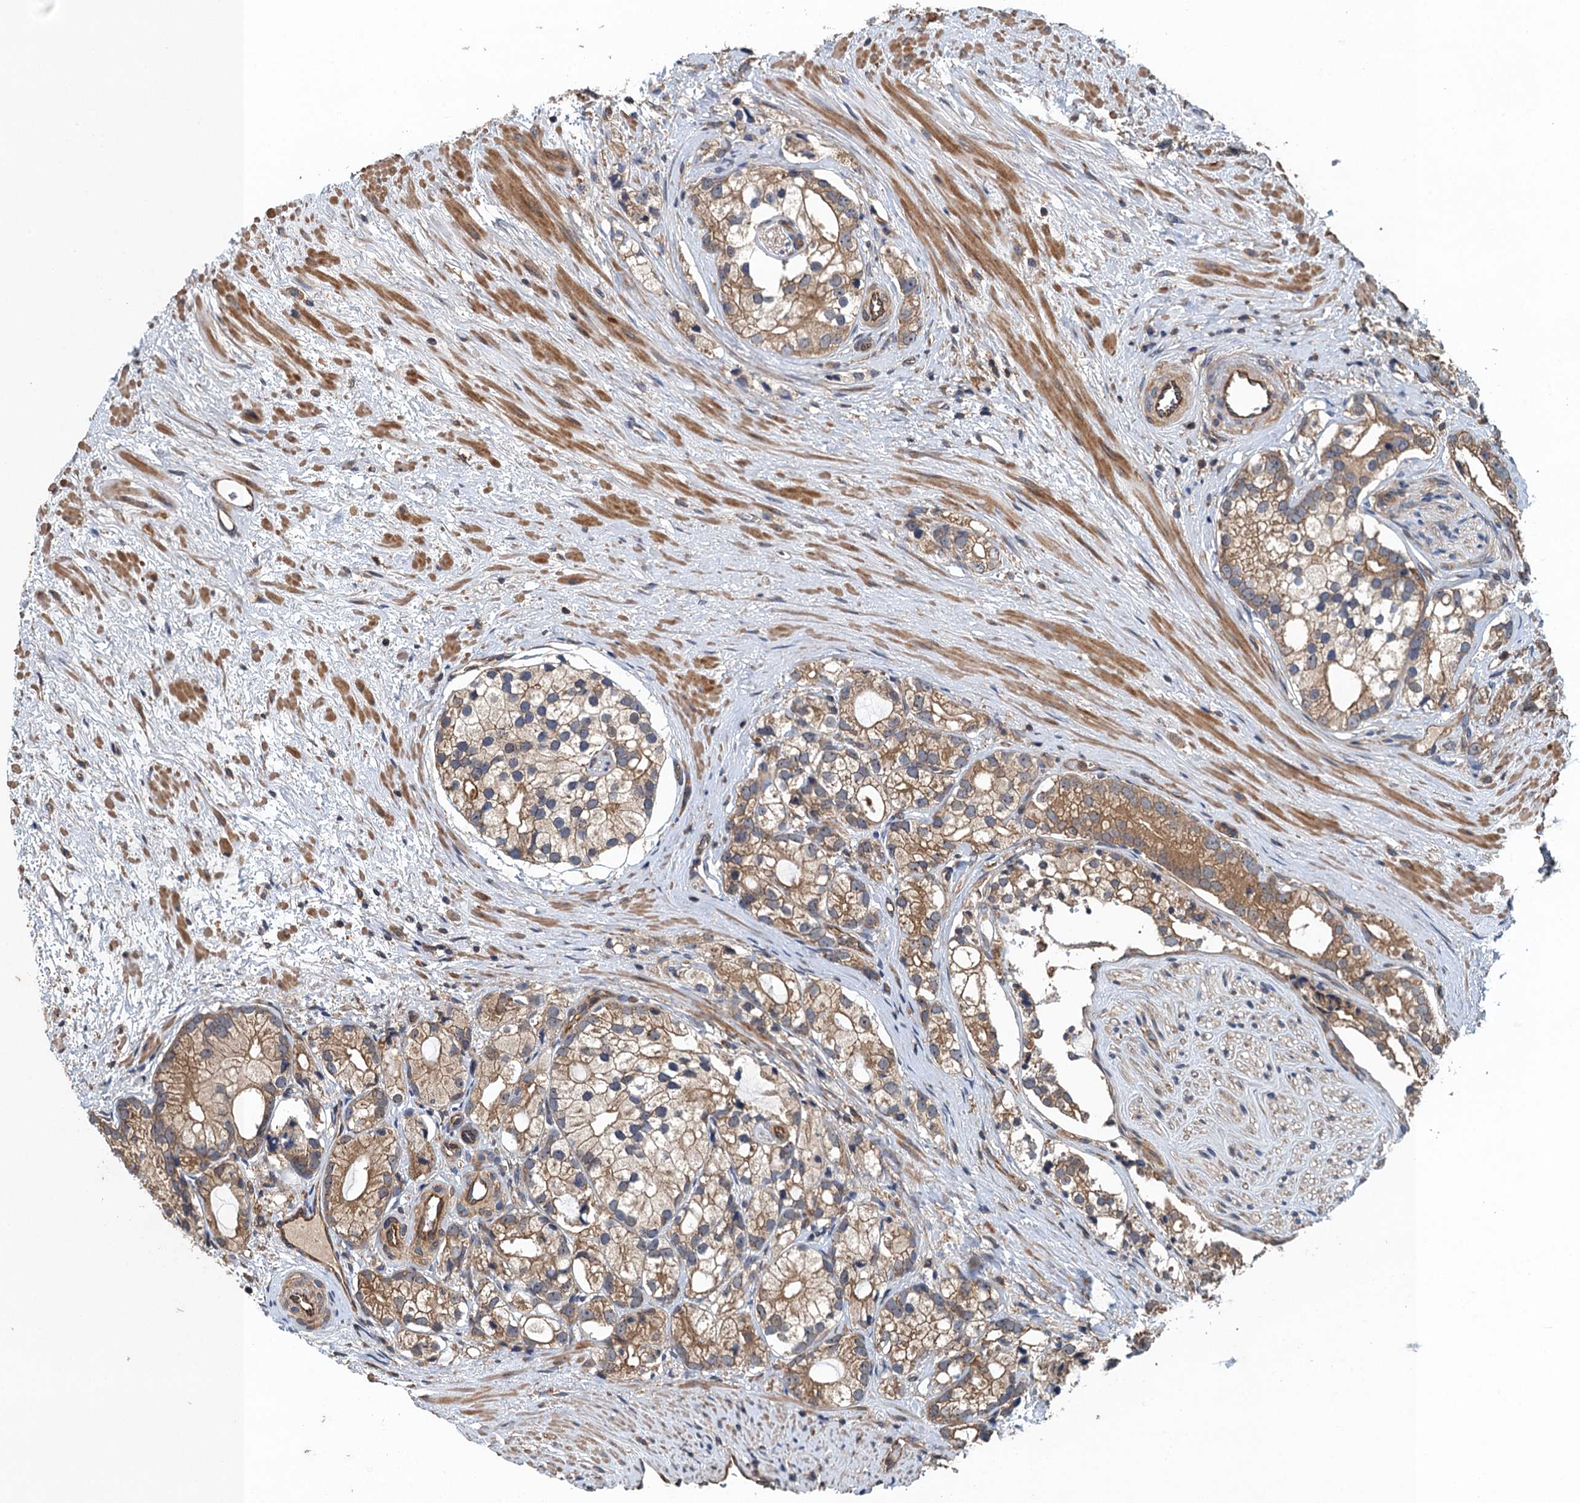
{"staining": {"intensity": "moderate", "quantity": ">75%", "location": "cytoplasmic/membranous"}, "tissue": "prostate cancer", "cell_type": "Tumor cells", "image_type": "cancer", "snomed": [{"axis": "morphology", "description": "Adenocarcinoma, High grade"}, {"axis": "topography", "description": "Prostate"}], "caption": "Prostate adenocarcinoma (high-grade) stained for a protein (brown) exhibits moderate cytoplasmic/membranous positive positivity in approximately >75% of tumor cells.", "gene": "BORCS5", "patient": {"sex": "male", "age": 75}}